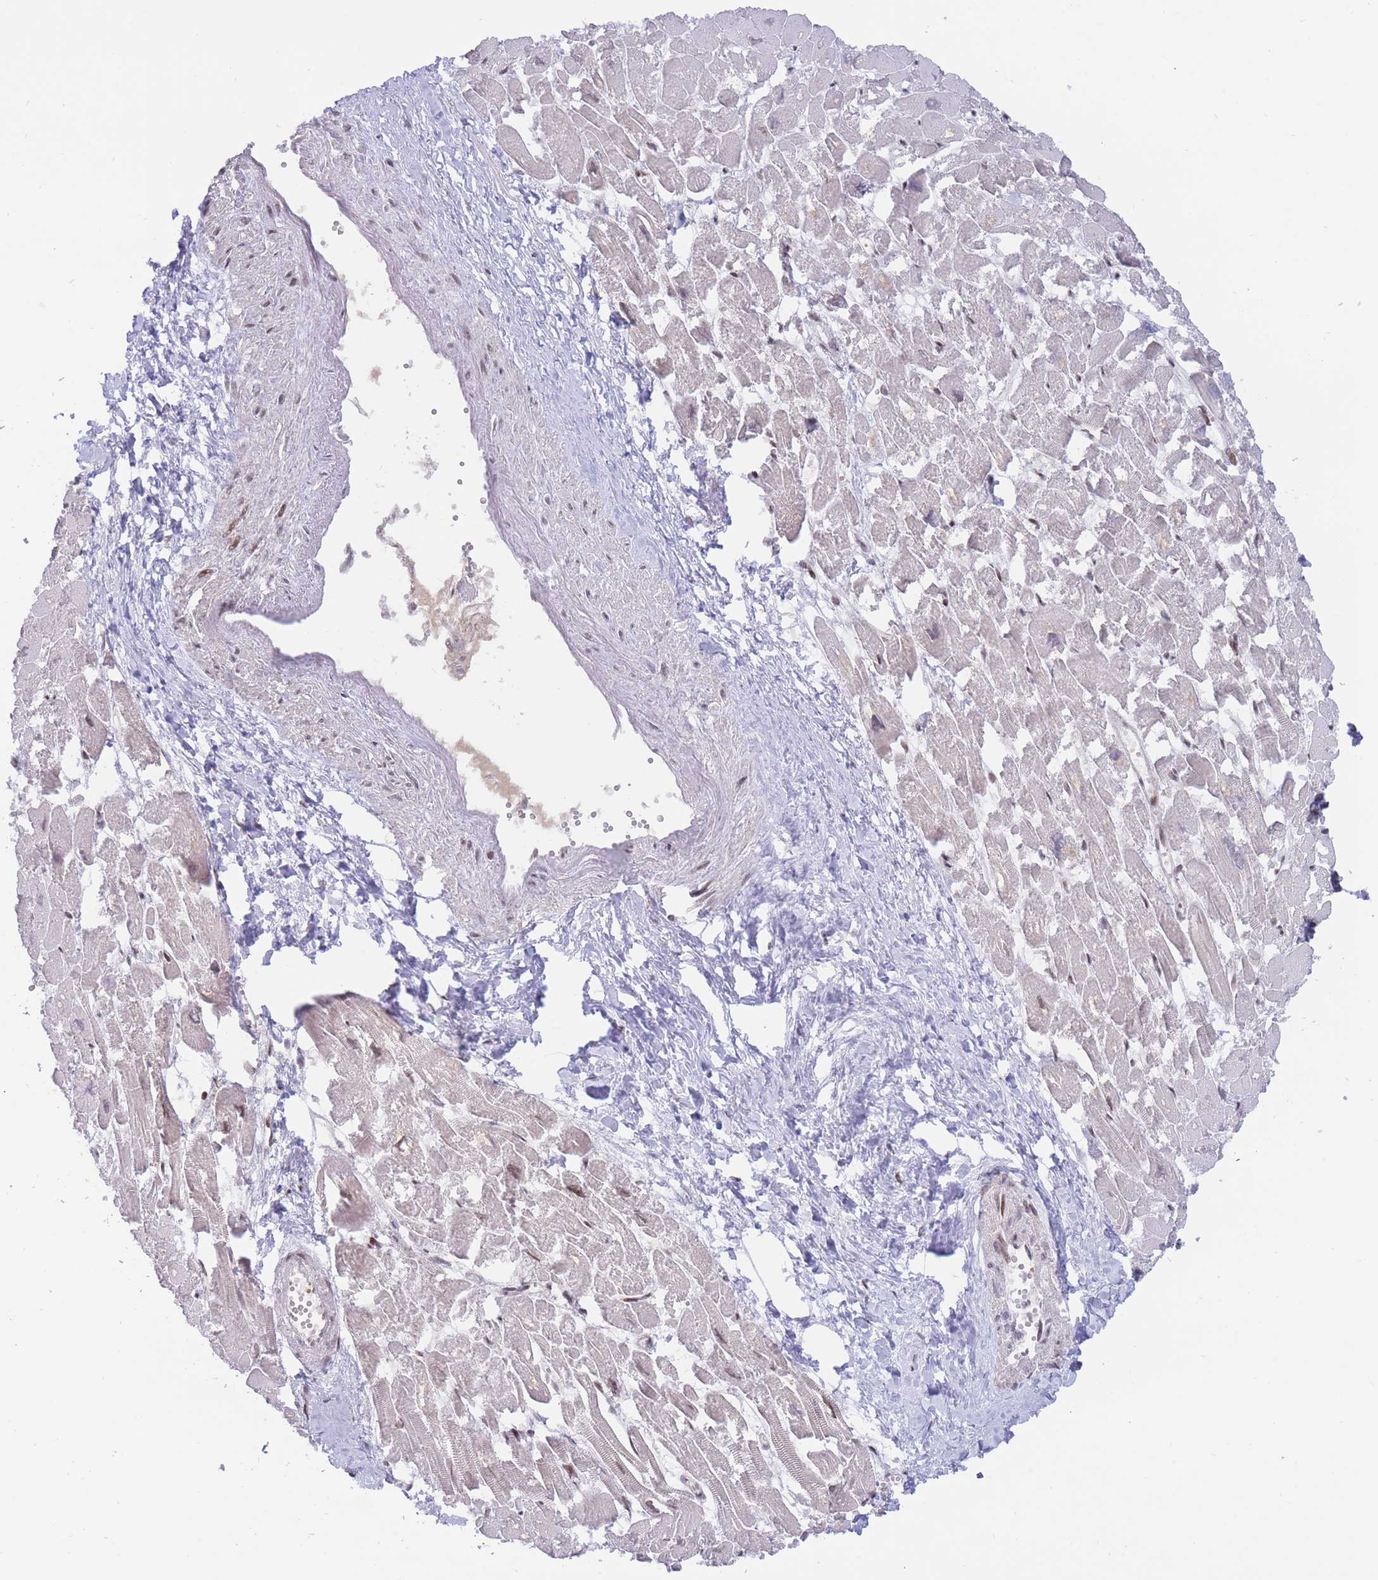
{"staining": {"intensity": "moderate", "quantity": "25%-75%", "location": "nuclear"}, "tissue": "heart muscle", "cell_type": "Cardiomyocytes", "image_type": "normal", "snomed": [{"axis": "morphology", "description": "Normal tissue, NOS"}, {"axis": "topography", "description": "Heart"}], "caption": "An image of human heart muscle stained for a protein displays moderate nuclear brown staining in cardiomyocytes. (brown staining indicates protein expression, while blue staining denotes nuclei).", "gene": "TARBP2", "patient": {"sex": "male", "age": 54}}